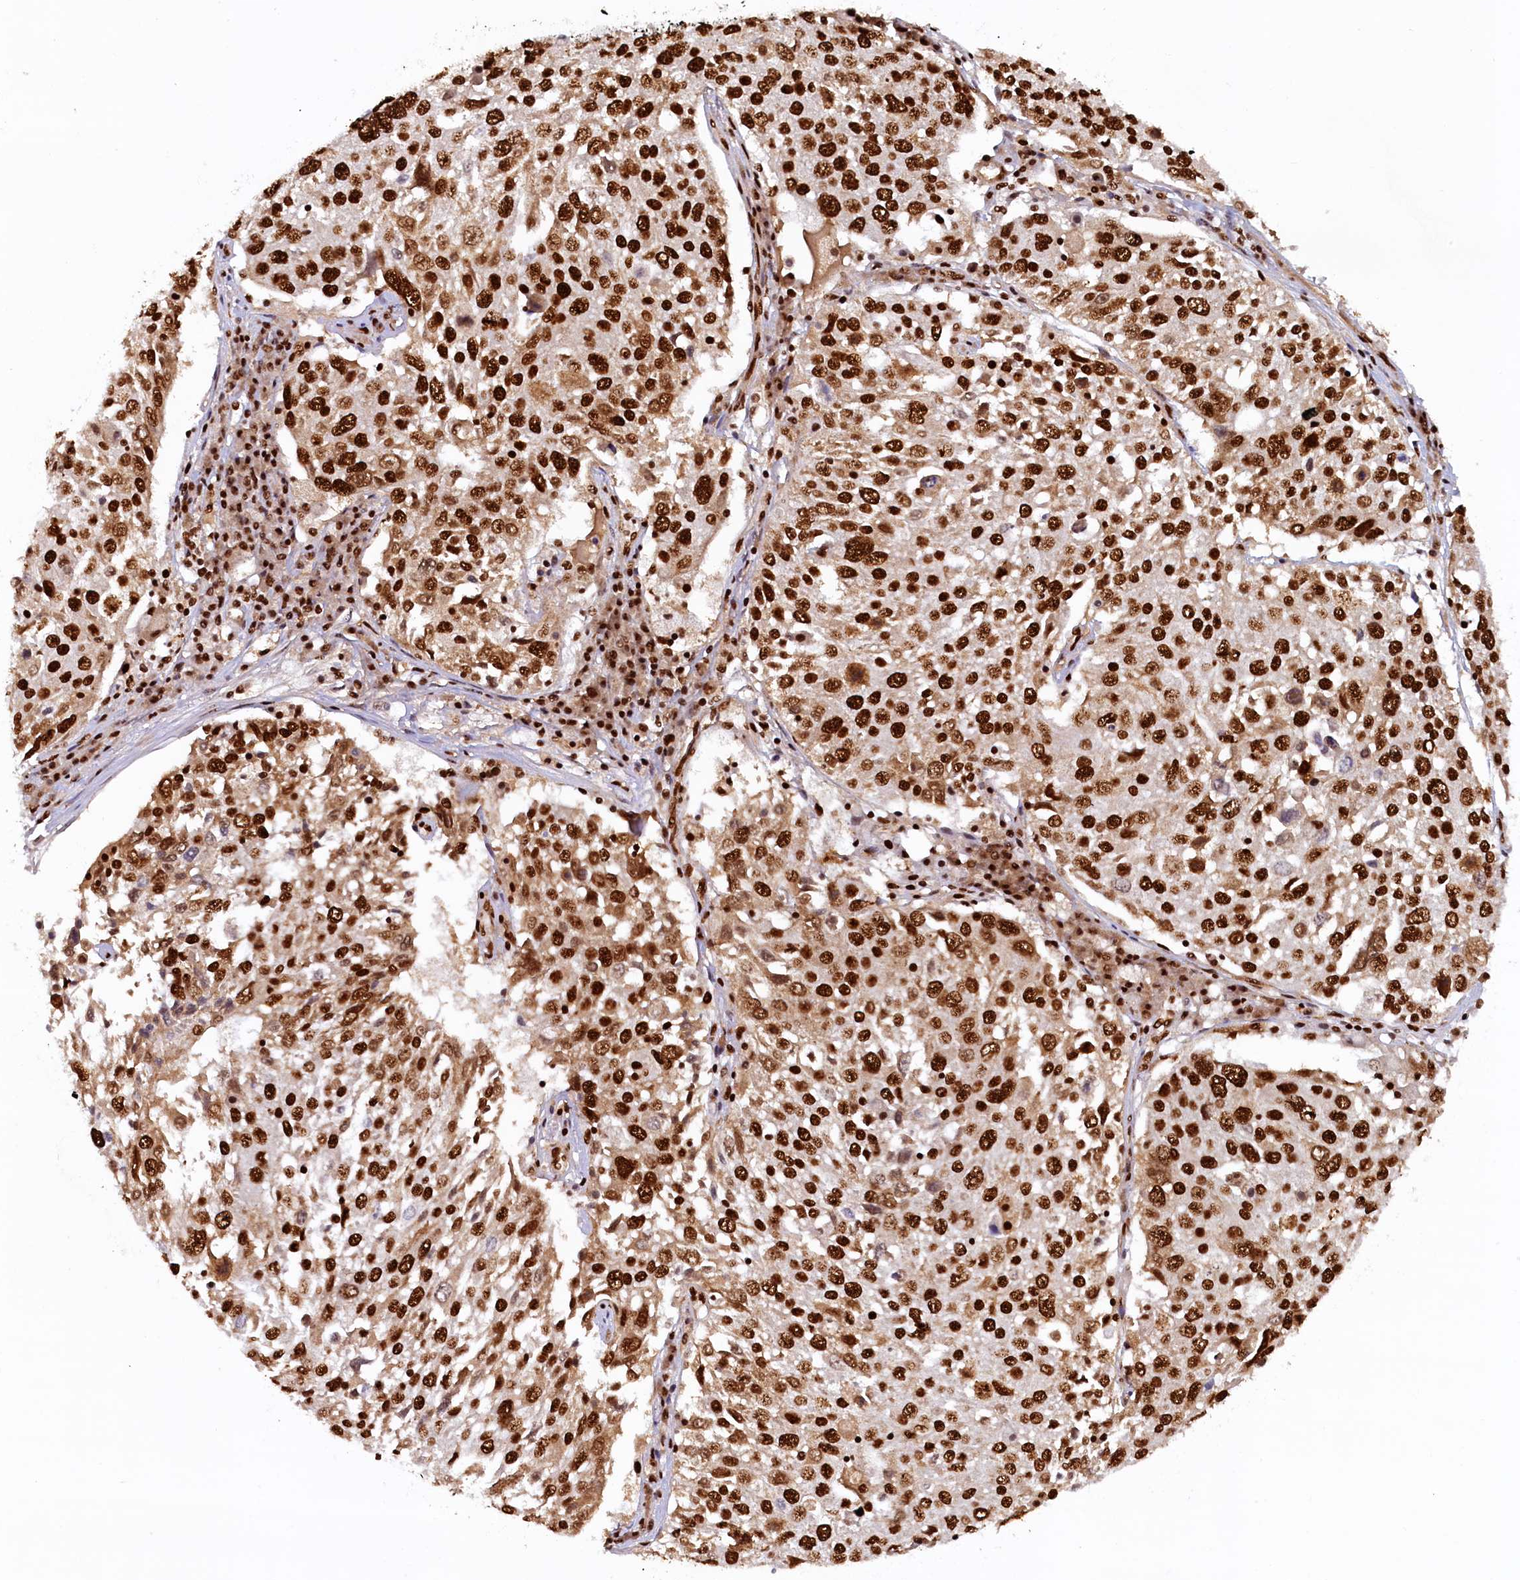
{"staining": {"intensity": "strong", "quantity": ">75%", "location": "nuclear"}, "tissue": "lung cancer", "cell_type": "Tumor cells", "image_type": "cancer", "snomed": [{"axis": "morphology", "description": "Squamous cell carcinoma, NOS"}, {"axis": "topography", "description": "Lung"}], "caption": "Immunohistochemistry (IHC) micrograph of neoplastic tissue: squamous cell carcinoma (lung) stained using immunohistochemistry displays high levels of strong protein expression localized specifically in the nuclear of tumor cells, appearing as a nuclear brown color.", "gene": "ZC3H18", "patient": {"sex": "male", "age": 65}}